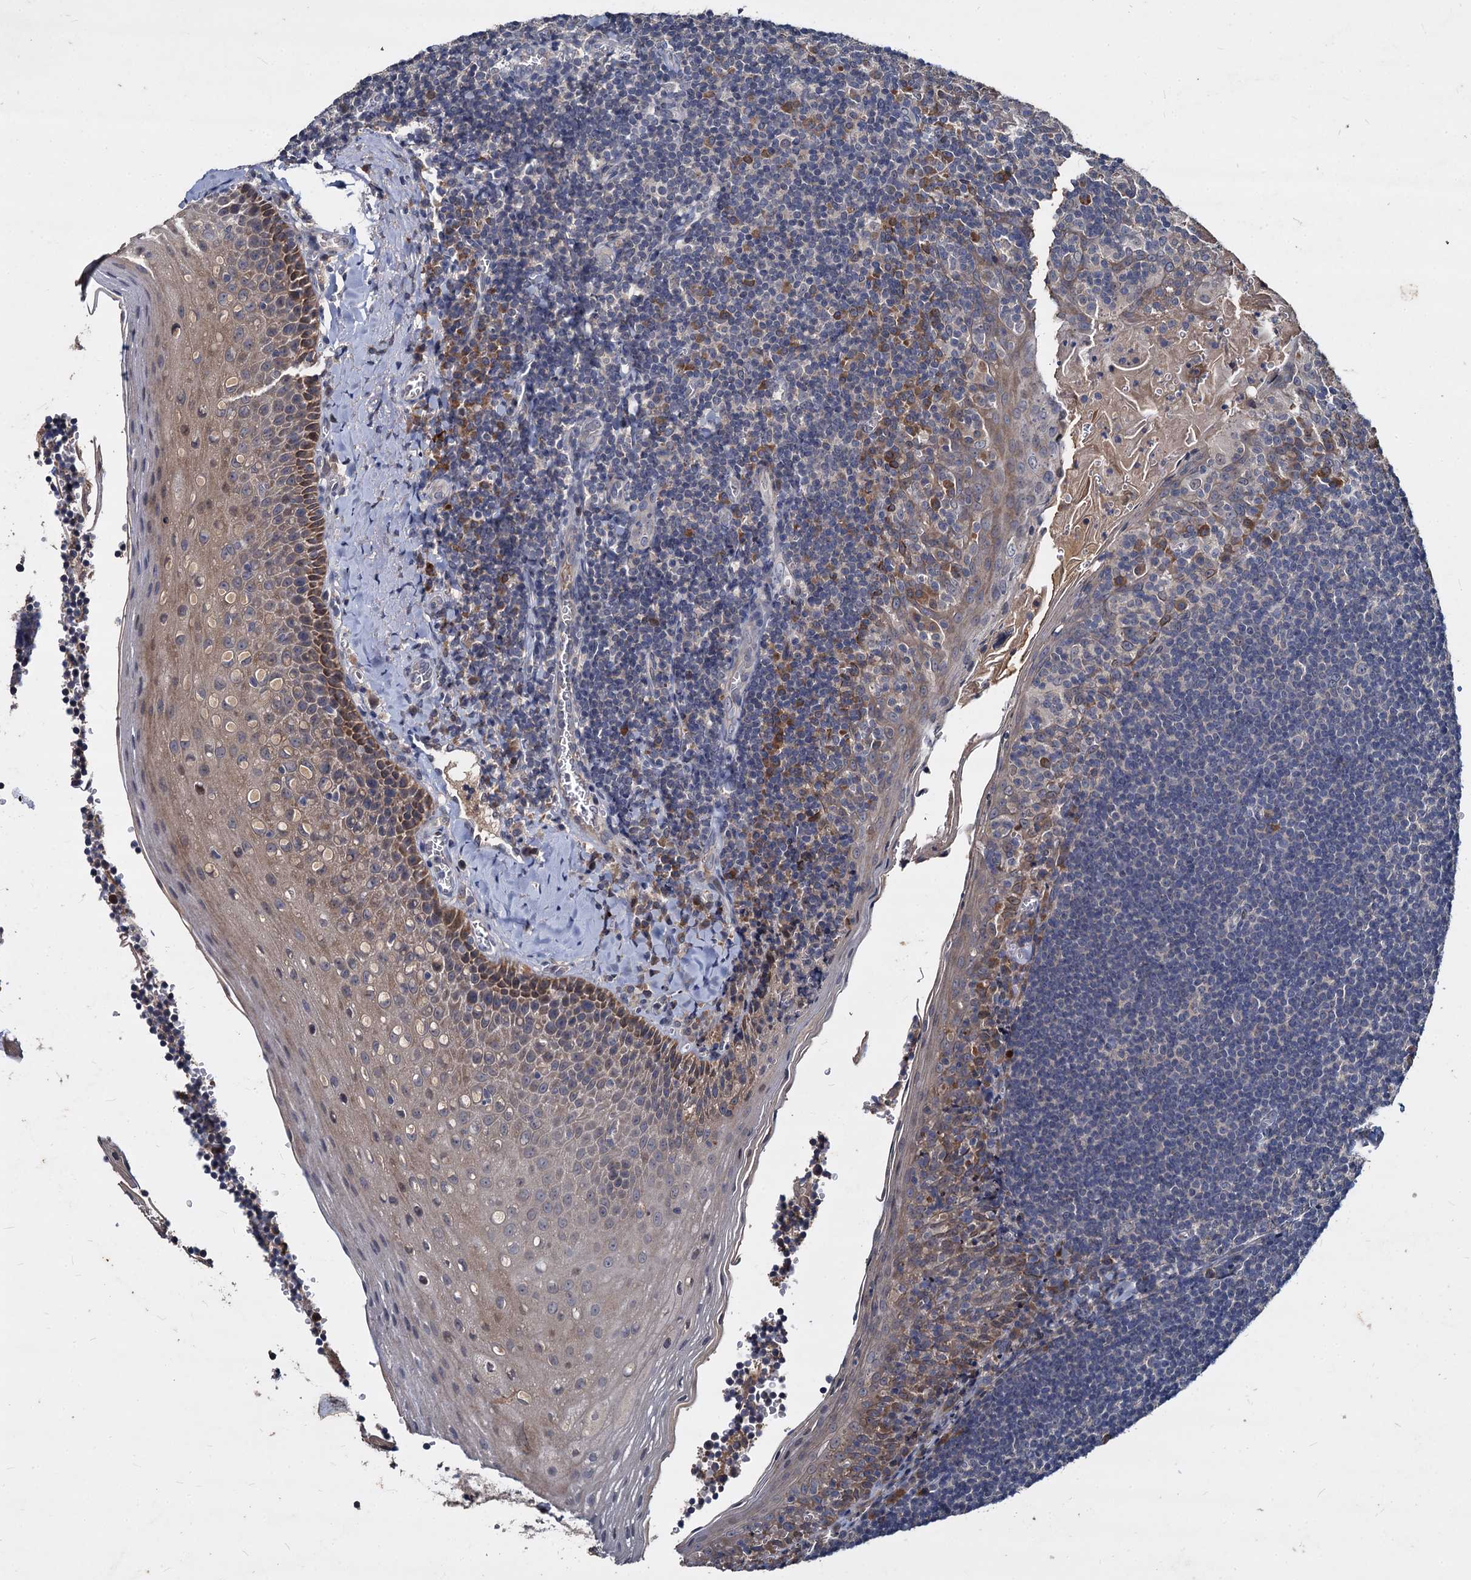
{"staining": {"intensity": "strong", "quantity": "<25%", "location": "cytoplasmic/membranous"}, "tissue": "tonsil", "cell_type": "Germinal center cells", "image_type": "normal", "snomed": [{"axis": "morphology", "description": "Normal tissue, NOS"}, {"axis": "topography", "description": "Tonsil"}], "caption": "Protein expression analysis of unremarkable human tonsil reveals strong cytoplasmic/membranous staining in approximately <25% of germinal center cells. The protein of interest is stained brown, and the nuclei are stained in blue (DAB IHC with brightfield microscopy, high magnification).", "gene": "CCDC184", "patient": {"sex": "male", "age": 27}}